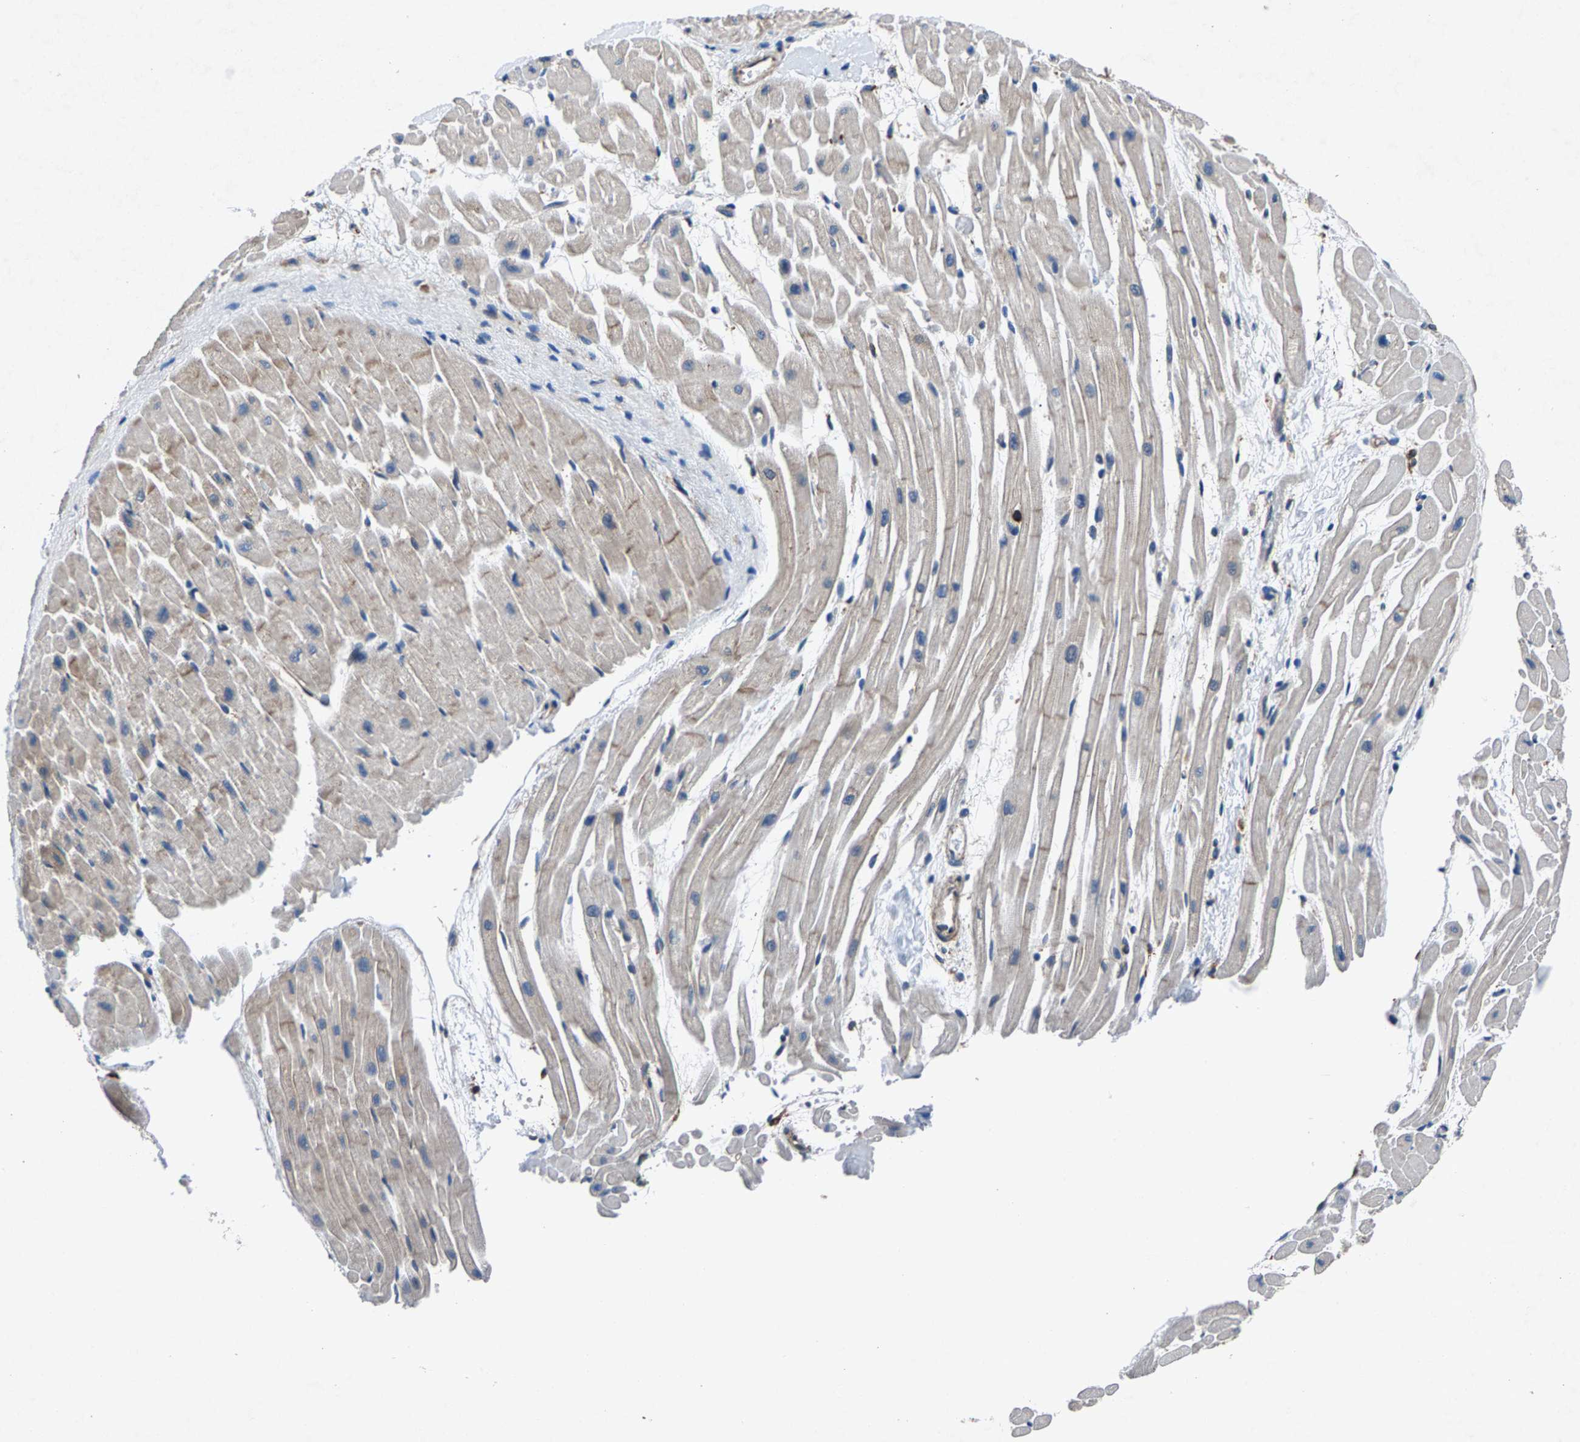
{"staining": {"intensity": "moderate", "quantity": "25%-75%", "location": "cytoplasmic/membranous"}, "tissue": "heart muscle", "cell_type": "Cardiomyocytes", "image_type": "normal", "snomed": [{"axis": "morphology", "description": "Normal tissue, NOS"}, {"axis": "topography", "description": "Heart"}], "caption": "A brown stain shows moderate cytoplasmic/membranous expression of a protein in cardiomyocytes of benign heart muscle. (DAB (3,3'-diaminobenzidine) IHC, brown staining for protein, blue staining for nuclei).", "gene": "LPCAT1", "patient": {"sex": "male", "age": 45}}